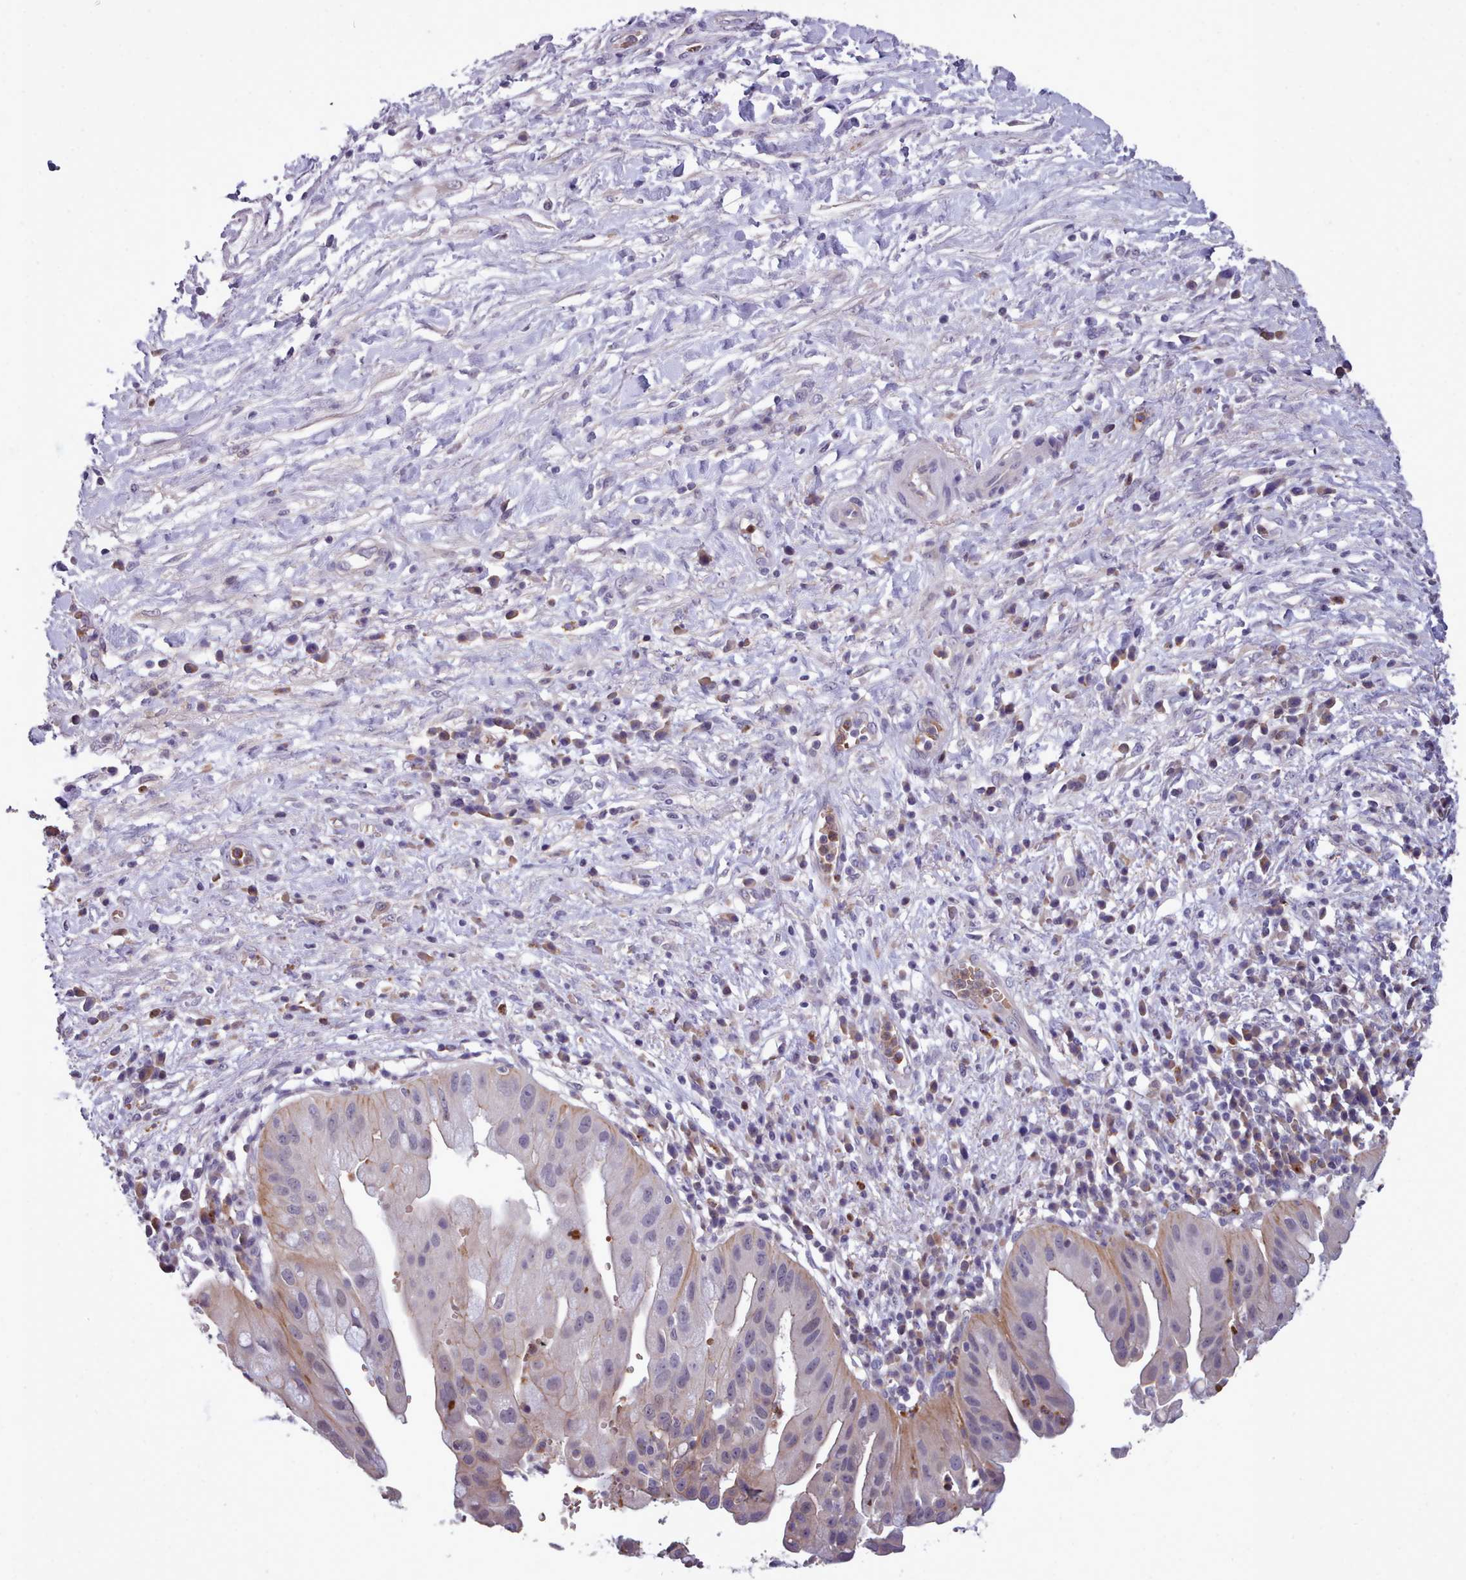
{"staining": {"intensity": "weak", "quantity": "<25%", "location": "cytoplasmic/membranous"}, "tissue": "pancreatic cancer", "cell_type": "Tumor cells", "image_type": "cancer", "snomed": [{"axis": "morphology", "description": "Adenocarcinoma, NOS"}, {"axis": "topography", "description": "Pancreas"}], "caption": "The immunohistochemistry (IHC) histopathology image has no significant staining in tumor cells of pancreatic cancer tissue.", "gene": "KCTD16", "patient": {"sex": "male", "age": 68}}